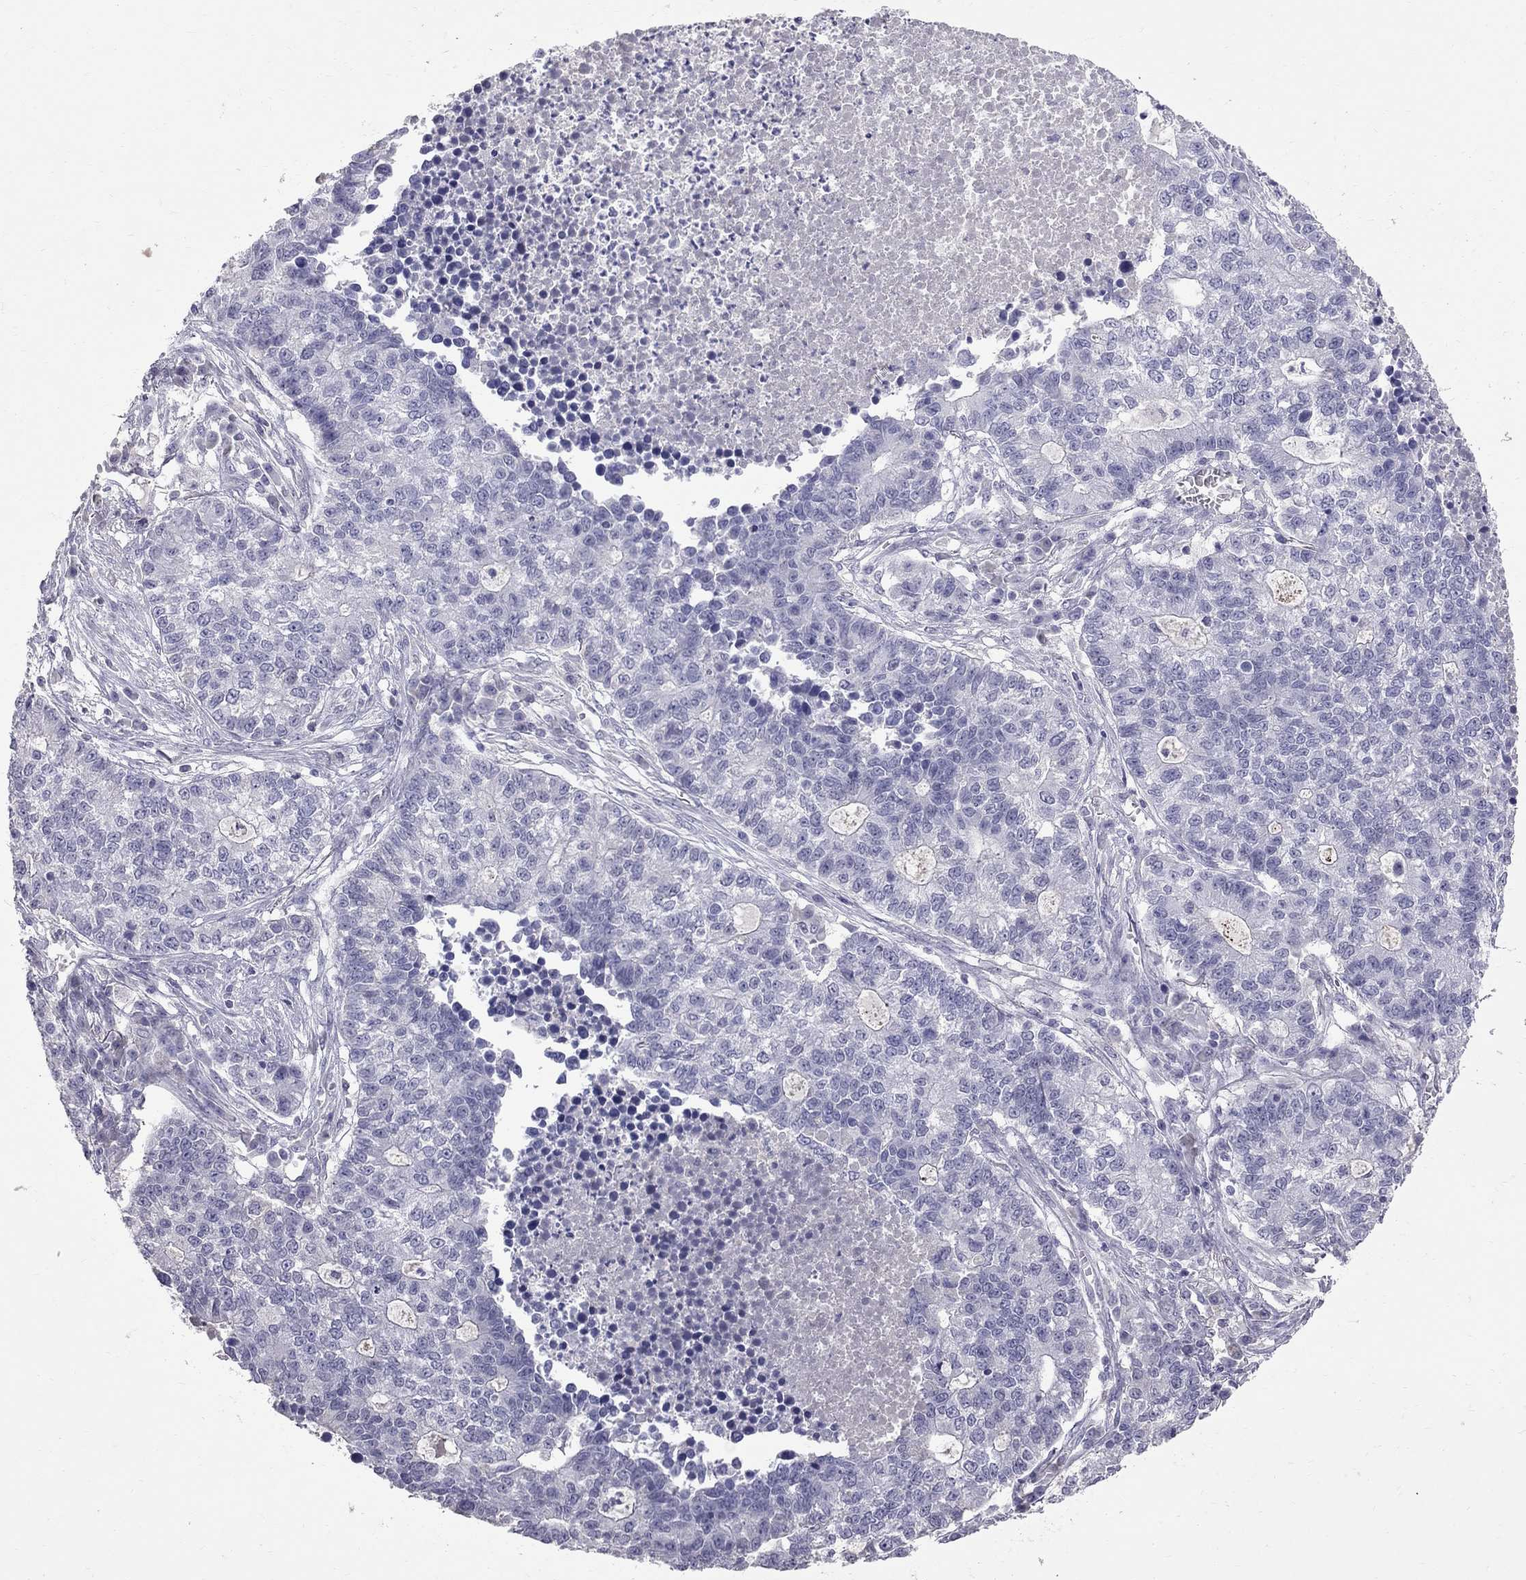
{"staining": {"intensity": "negative", "quantity": "none", "location": "none"}, "tissue": "lung cancer", "cell_type": "Tumor cells", "image_type": "cancer", "snomed": [{"axis": "morphology", "description": "Adenocarcinoma, NOS"}, {"axis": "topography", "description": "Lung"}], "caption": "An image of human lung cancer is negative for staining in tumor cells.", "gene": "CFAP91", "patient": {"sex": "male", "age": 57}}